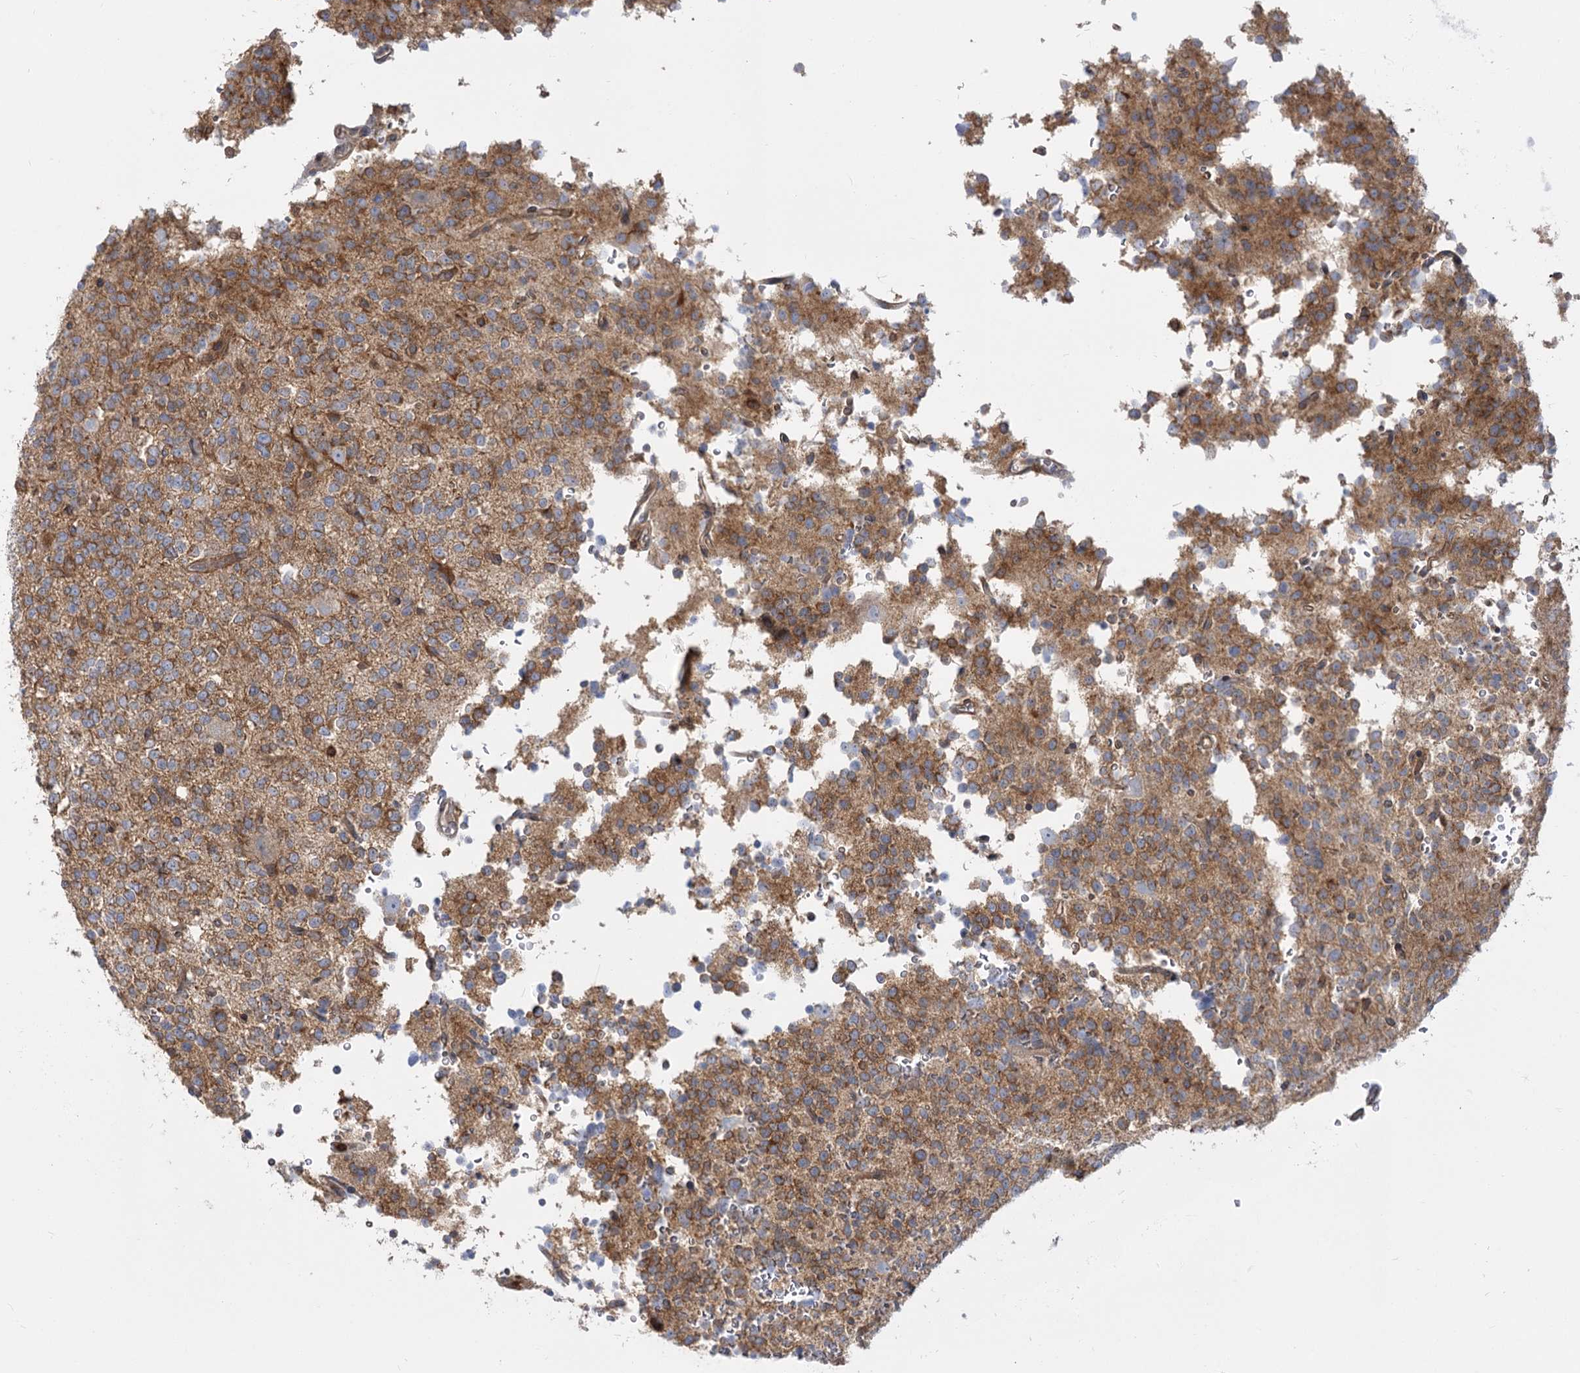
{"staining": {"intensity": "moderate", "quantity": "25%-75%", "location": "cytoplasmic/membranous"}, "tissue": "glioma", "cell_type": "Tumor cells", "image_type": "cancer", "snomed": [{"axis": "morphology", "description": "Glioma, malignant, High grade"}, {"axis": "topography", "description": "Brain"}], "caption": "A brown stain labels moderate cytoplasmic/membranous positivity of a protein in human malignant glioma (high-grade) tumor cells.", "gene": "MTMR3", "patient": {"sex": "female", "age": 62}}